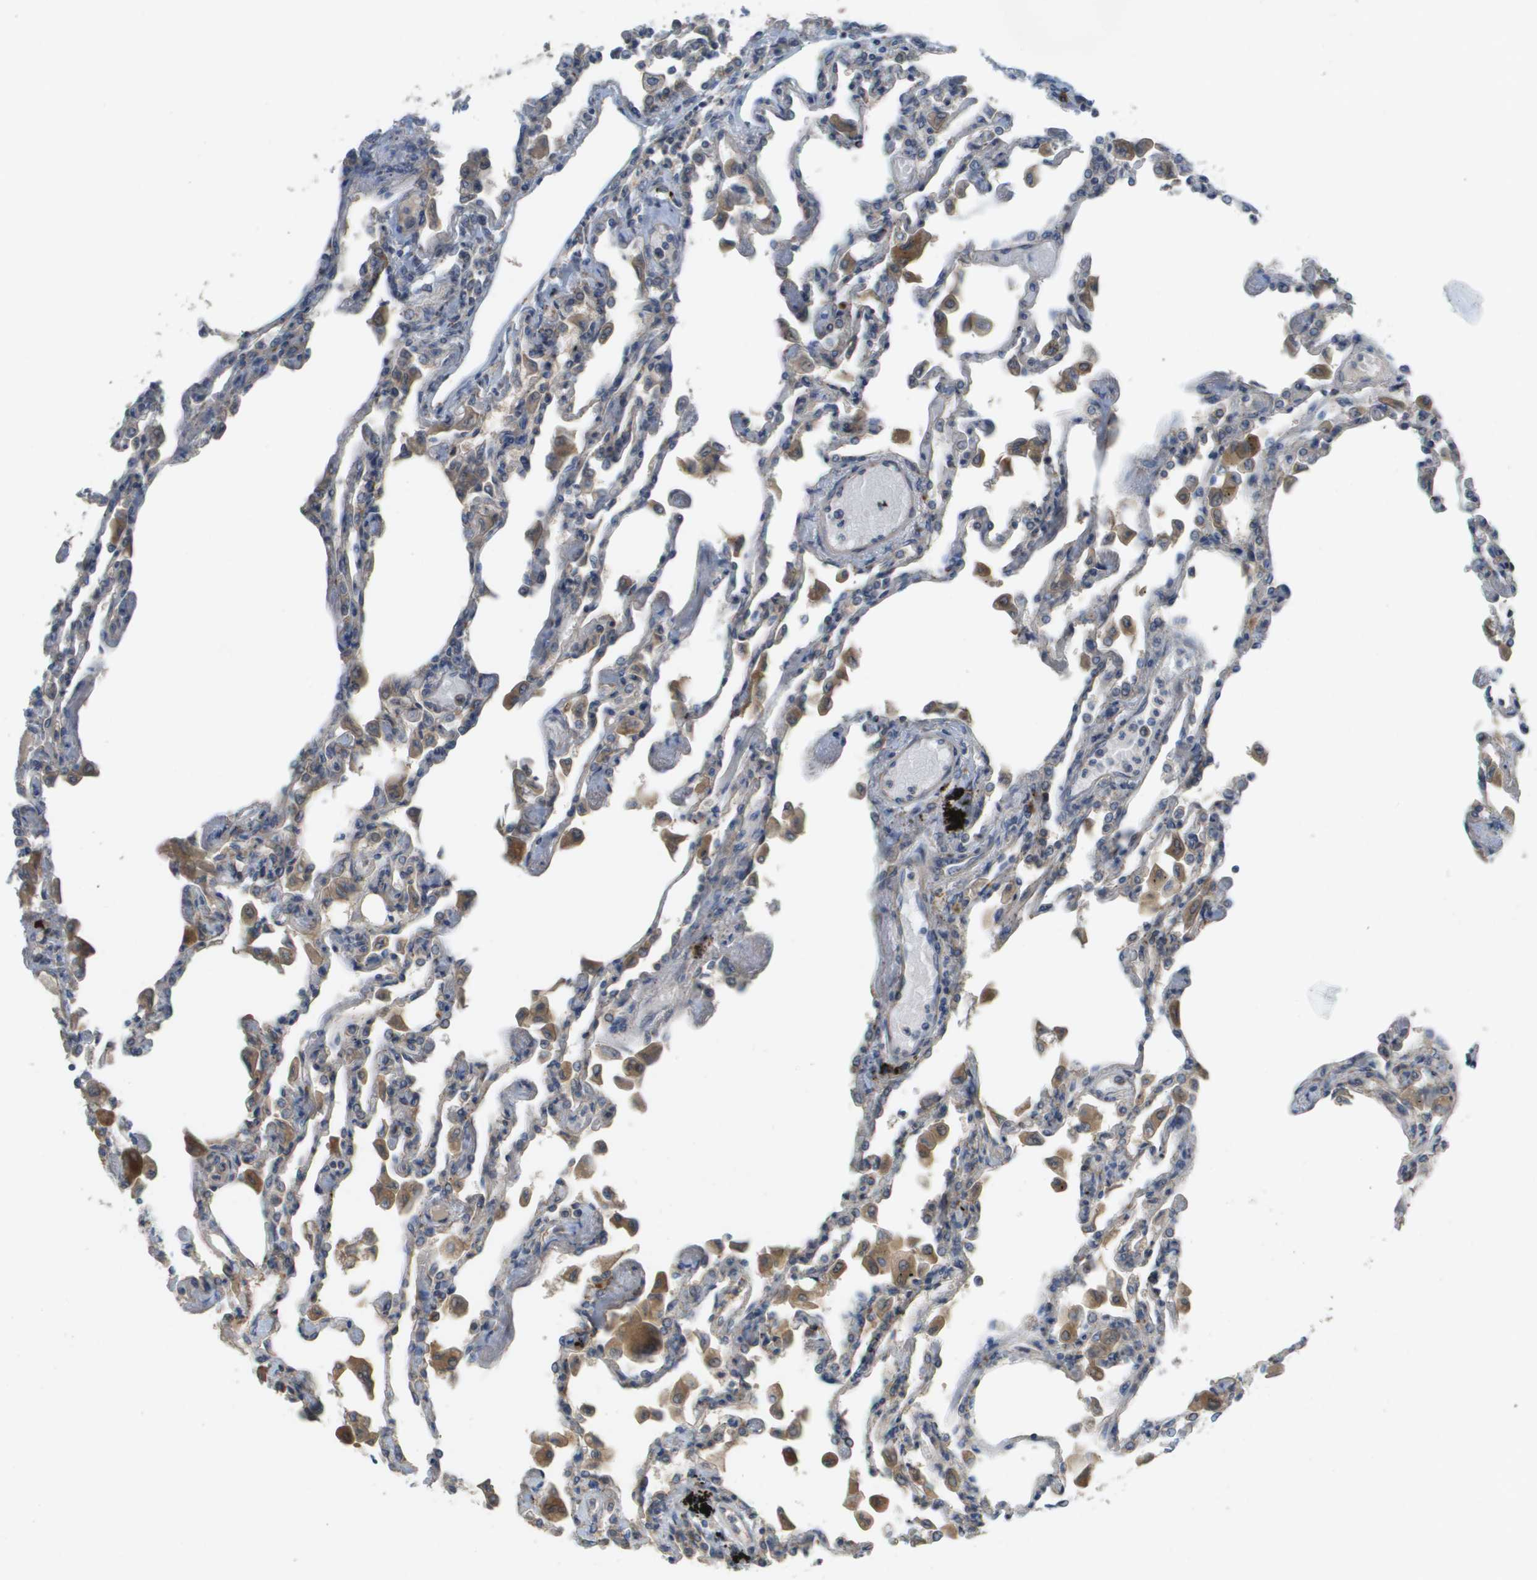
{"staining": {"intensity": "weak", "quantity": "25%-75%", "location": "cytoplasmic/membranous"}, "tissue": "lung", "cell_type": "Alveolar cells", "image_type": "normal", "snomed": [{"axis": "morphology", "description": "Normal tissue, NOS"}, {"axis": "topography", "description": "Bronchus"}, {"axis": "topography", "description": "Lung"}], "caption": "An image of human lung stained for a protein reveals weak cytoplasmic/membranous brown staining in alveolar cells. The protein is stained brown, and the nuclei are stained in blue (DAB (3,3'-diaminobenzidine) IHC with brightfield microscopy, high magnification).", "gene": "CASP10", "patient": {"sex": "female", "age": 49}}